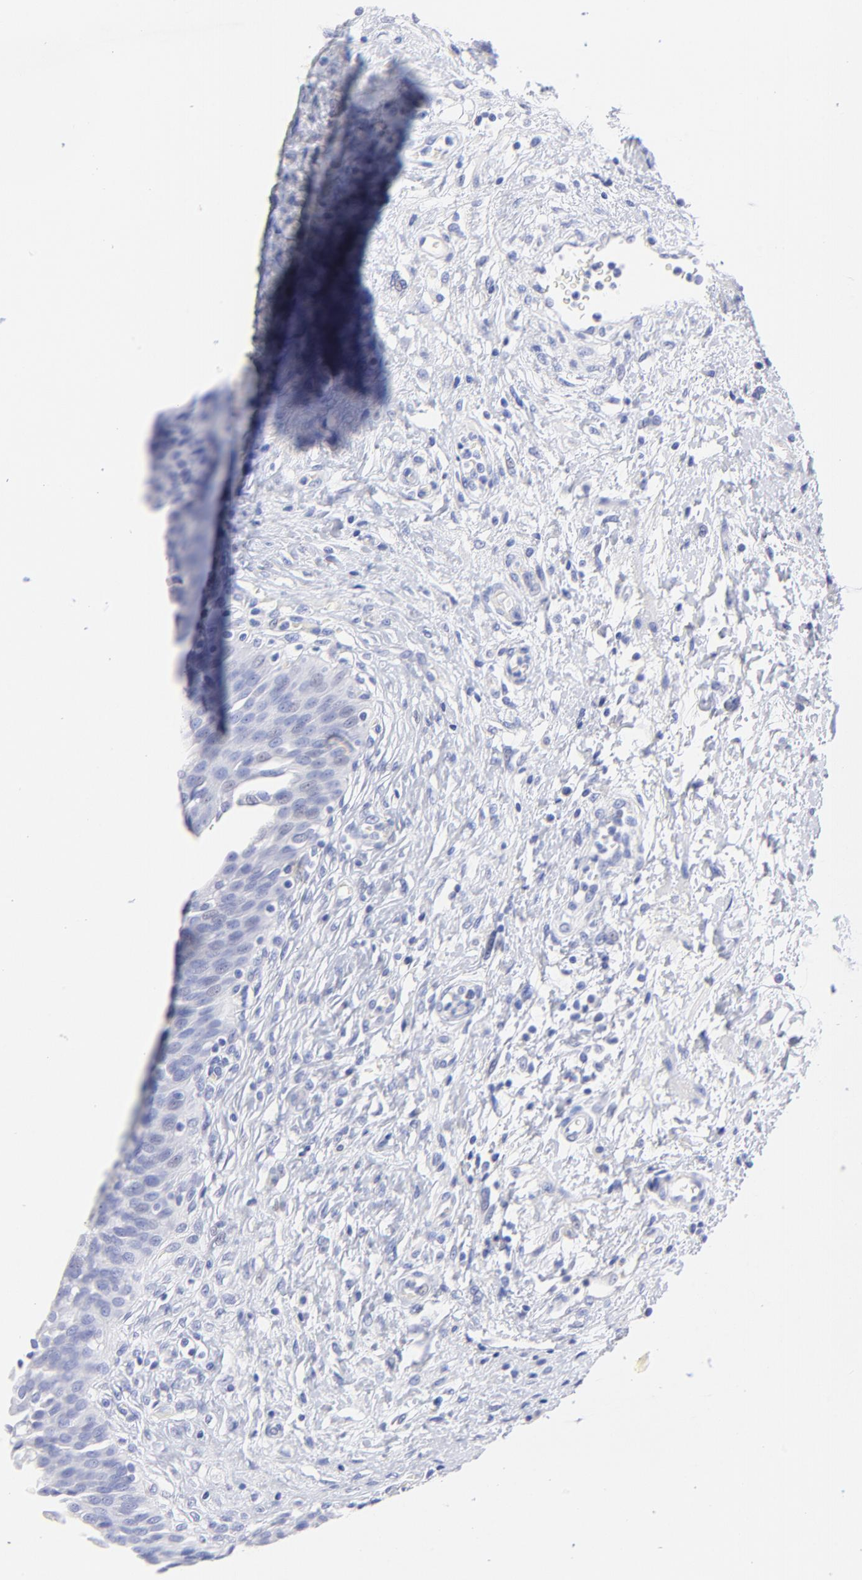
{"staining": {"intensity": "negative", "quantity": "none", "location": "none"}, "tissue": "urinary bladder", "cell_type": "Urothelial cells", "image_type": "normal", "snomed": [{"axis": "morphology", "description": "Normal tissue, NOS"}, {"axis": "morphology", "description": "Dysplasia, NOS"}, {"axis": "topography", "description": "Urinary bladder"}], "caption": "Immunohistochemical staining of normal human urinary bladder shows no significant positivity in urothelial cells. The staining is performed using DAB brown chromogen with nuclei counter-stained in using hematoxylin.", "gene": "HORMAD2", "patient": {"sex": "male", "age": 35}}